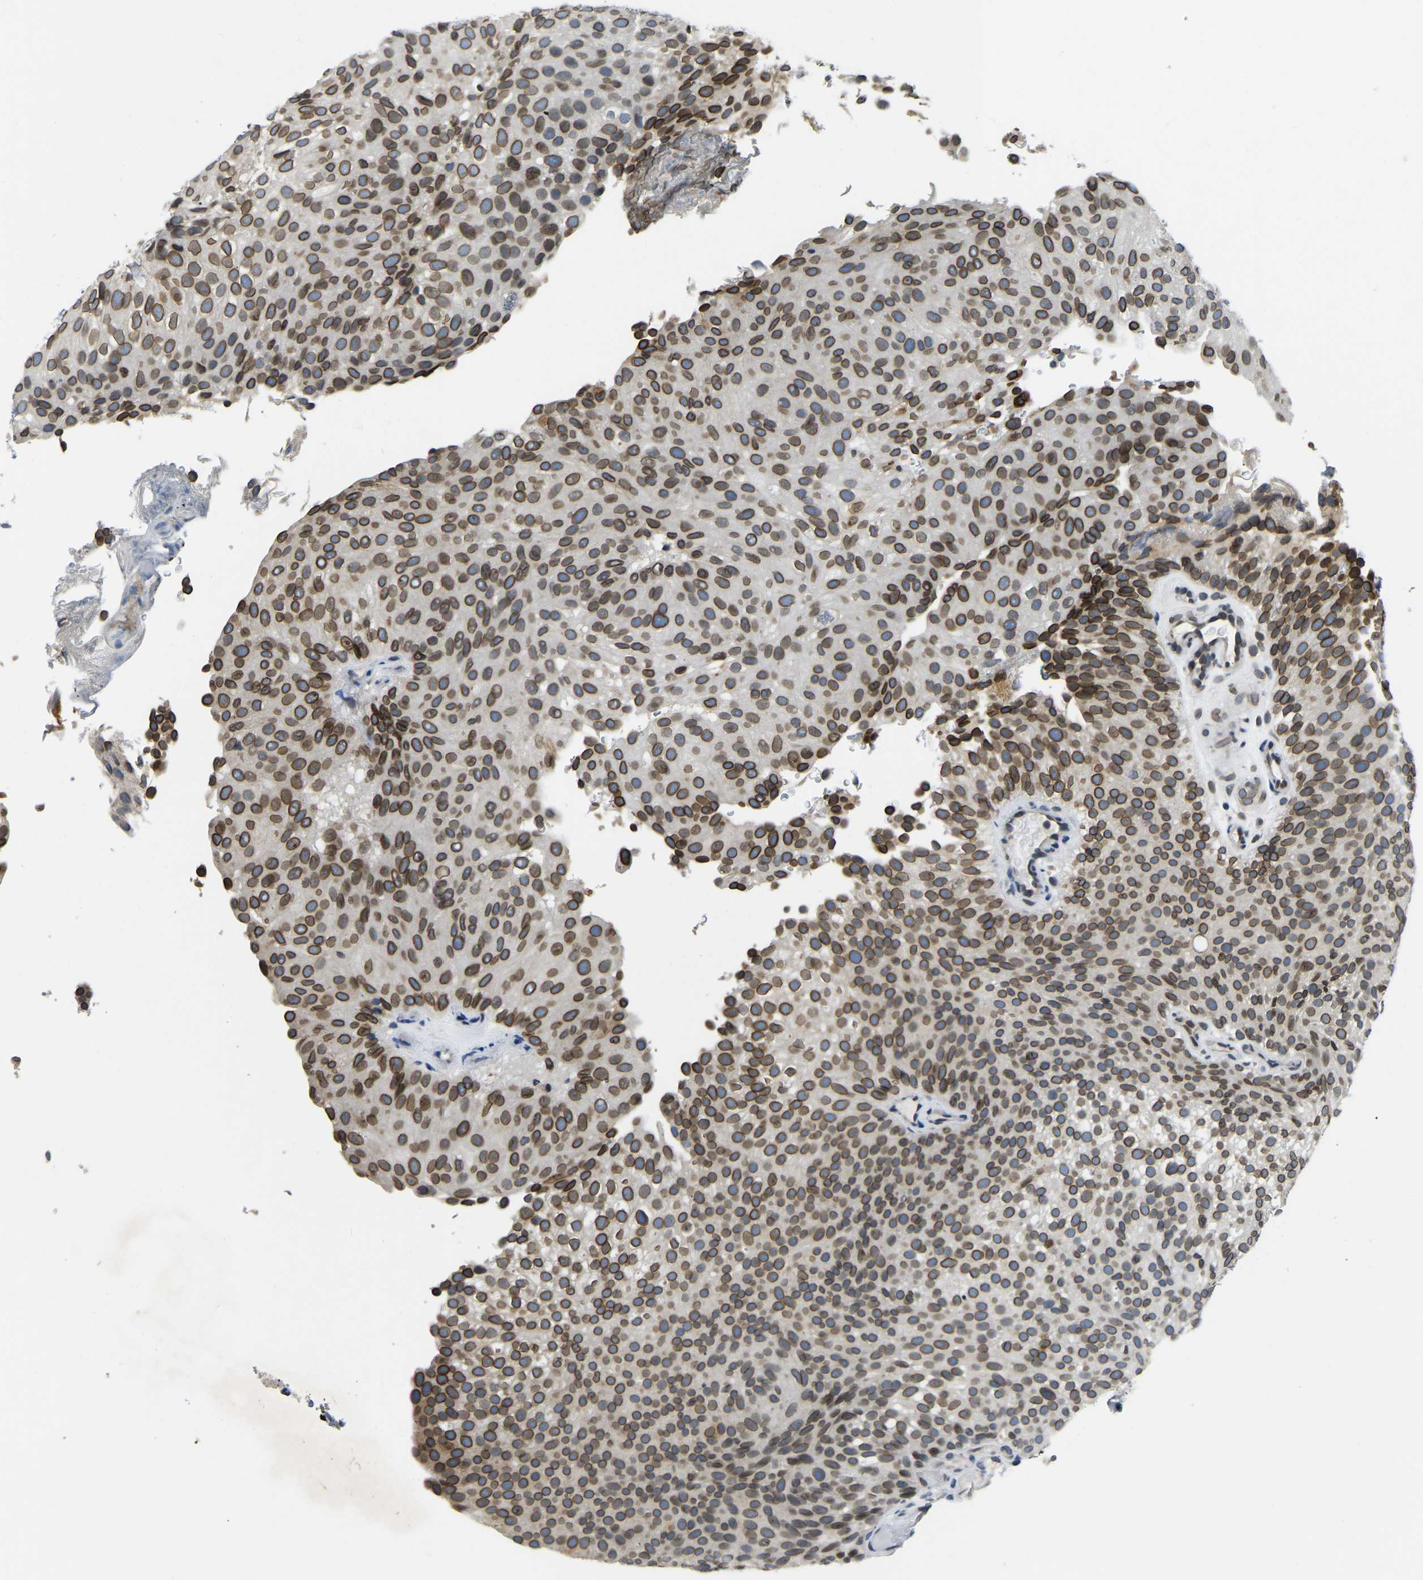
{"staining": {"intensity": "strong", "quantity": ">75%", "location": "cytoplasmic/membranous,nuclear"}, "tissue": "urothelial cancer", "cell_type": "Tumor cells", "image_type": "cancer", "snomed": [{"axis": "morphology", "description": "Urothelial carcinoma, Low grade"}, {"axis": "topography", "description": "Urinary bladder"}], "caption": "Immunohistochemical staining of urothelial cancer displays strong cytoplasmic/membranous and nuclear protein expression in approximately >75% of tumor cells. Using DAB (brown) and hematoxylin (blue) stains, captured at high magnification using brightfield microscopy.", "gene": "RANBP2", "patient": {"sex": "male", "age": 78}}